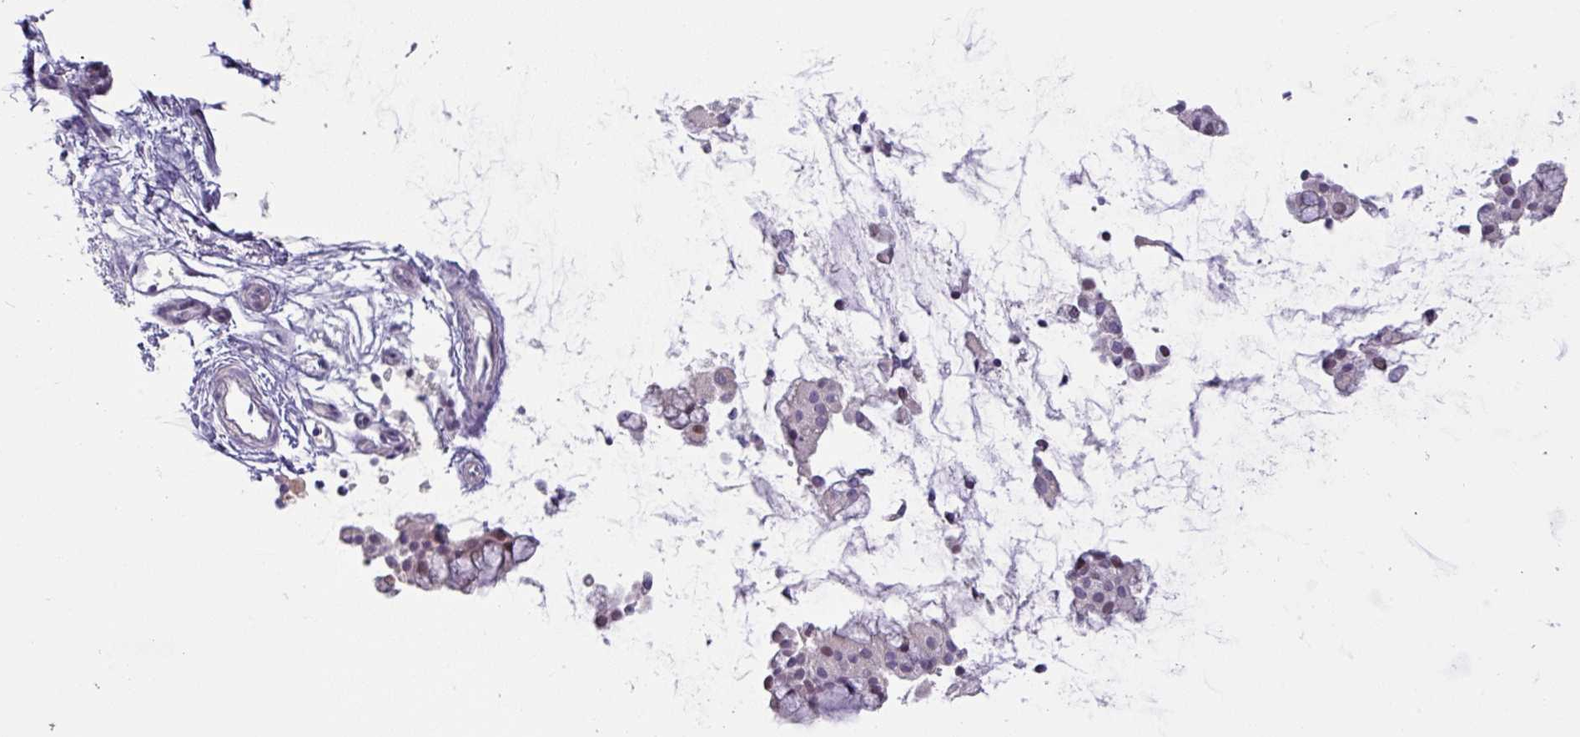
{"staining": {"intensity": "weak", "quantity": "<25%", "location": "cytoplasmic/membranous"}, "tissue": "nasopharynx", "cell_type": "Respiratory epithelial cells", "image_type": "normal", "snomed": [{"axis": "morphology", "description": "Normal tissue, NOS"}, {"axis": "topography", "description": "Nasopharynx"}], "caption": "DAB (3,3'-diaminobenzidine) immunohistochemical staining of normal nasopharynx reveals no significant staining in respiratory epithelial cells. Nuclei are stained in blue.", "gene": "KLHL3", "patient": {"sex": "female", "age": 62}}